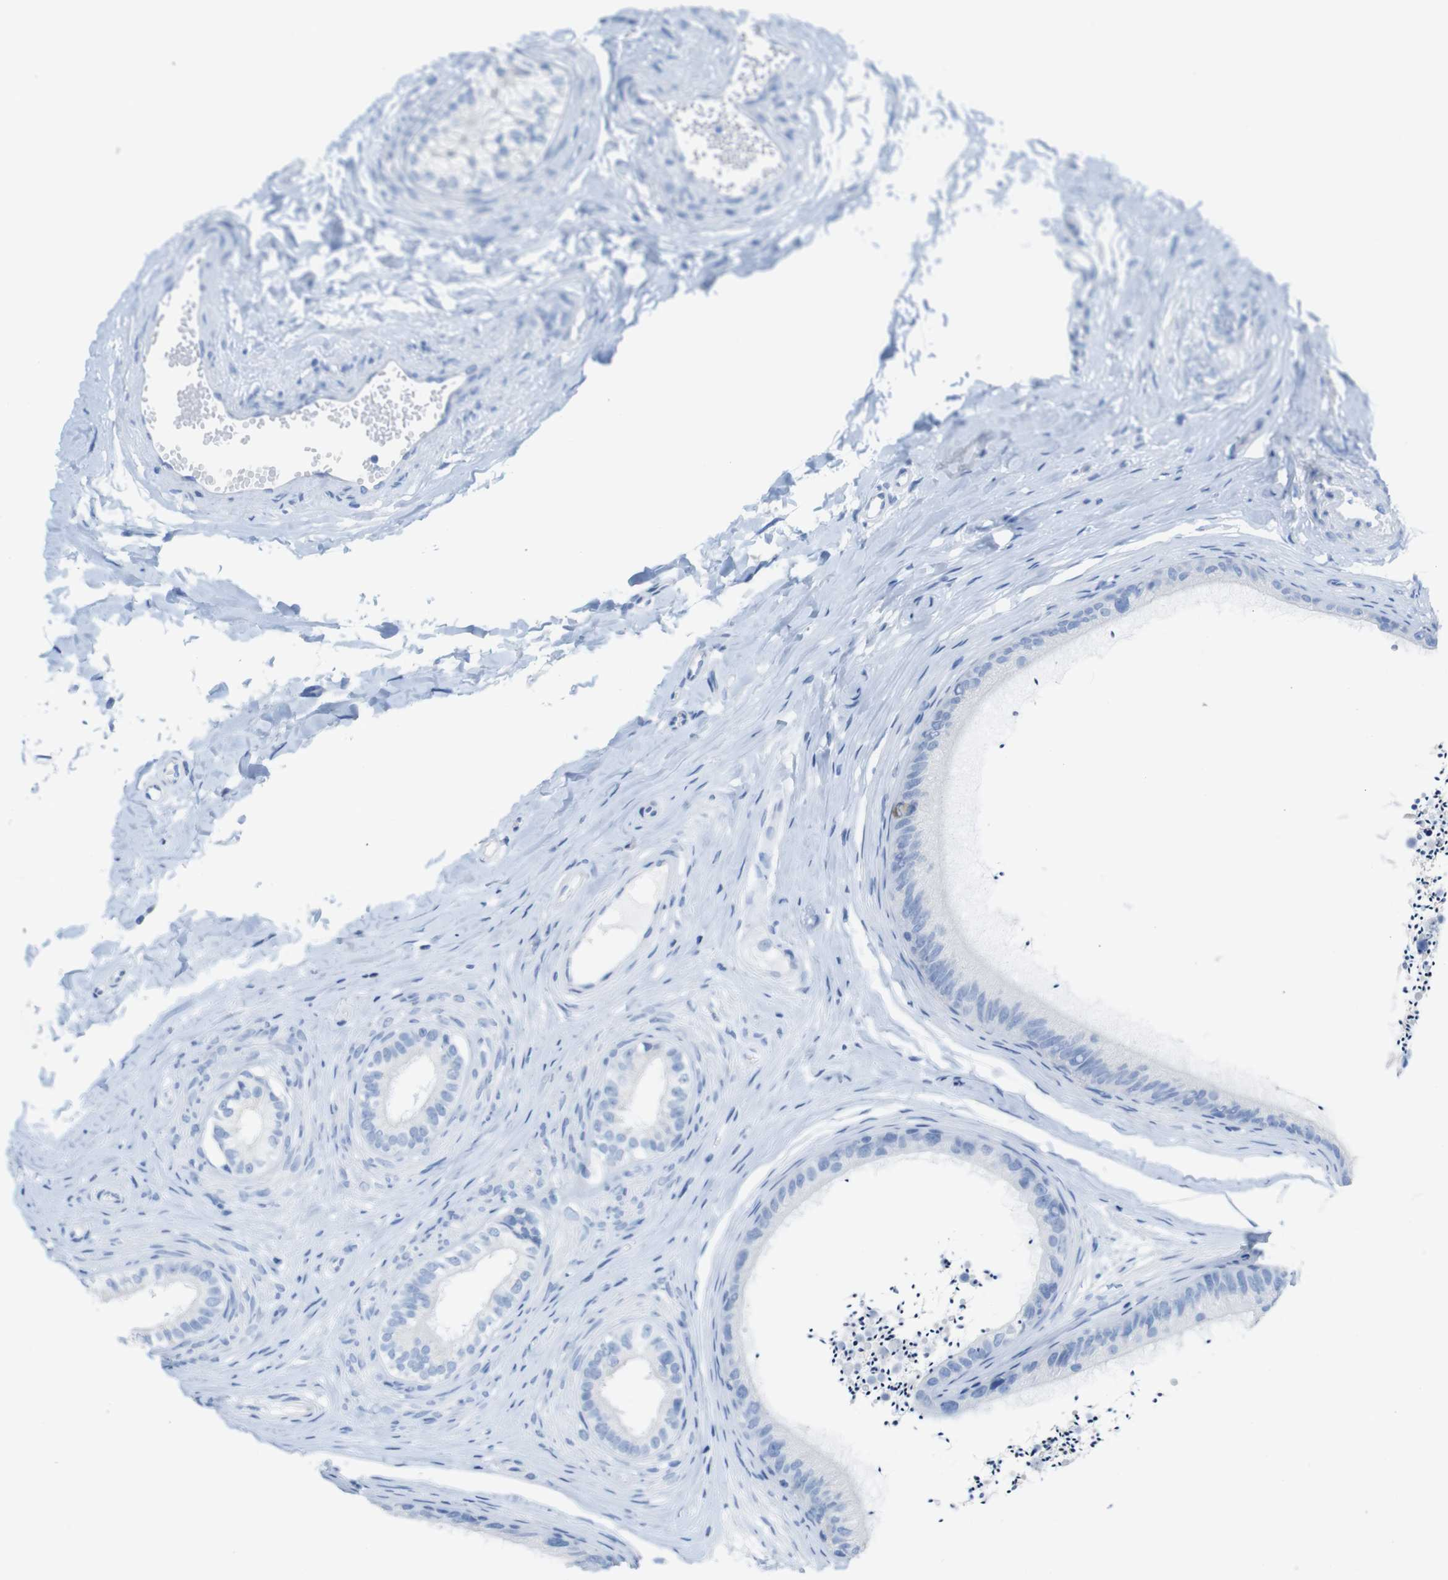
{"staining": {"intensity": "negative", "quantity": "none", "location": "none"}, "tissue": "epididymis", "cell_type": "Glandular cells", "image_type": "normal", "snomed": [{"axis": "morphology", "description": "Normal tissue, NOS"}, {"axis": "topography", "description": "Epididymis"}], "caption": "DAB immunohistochemical staining of normal human epididymis exhibits no significant expression in glandular cells.", "gene": "LAG3", "patient": {"sex": "male", "age": 56}}